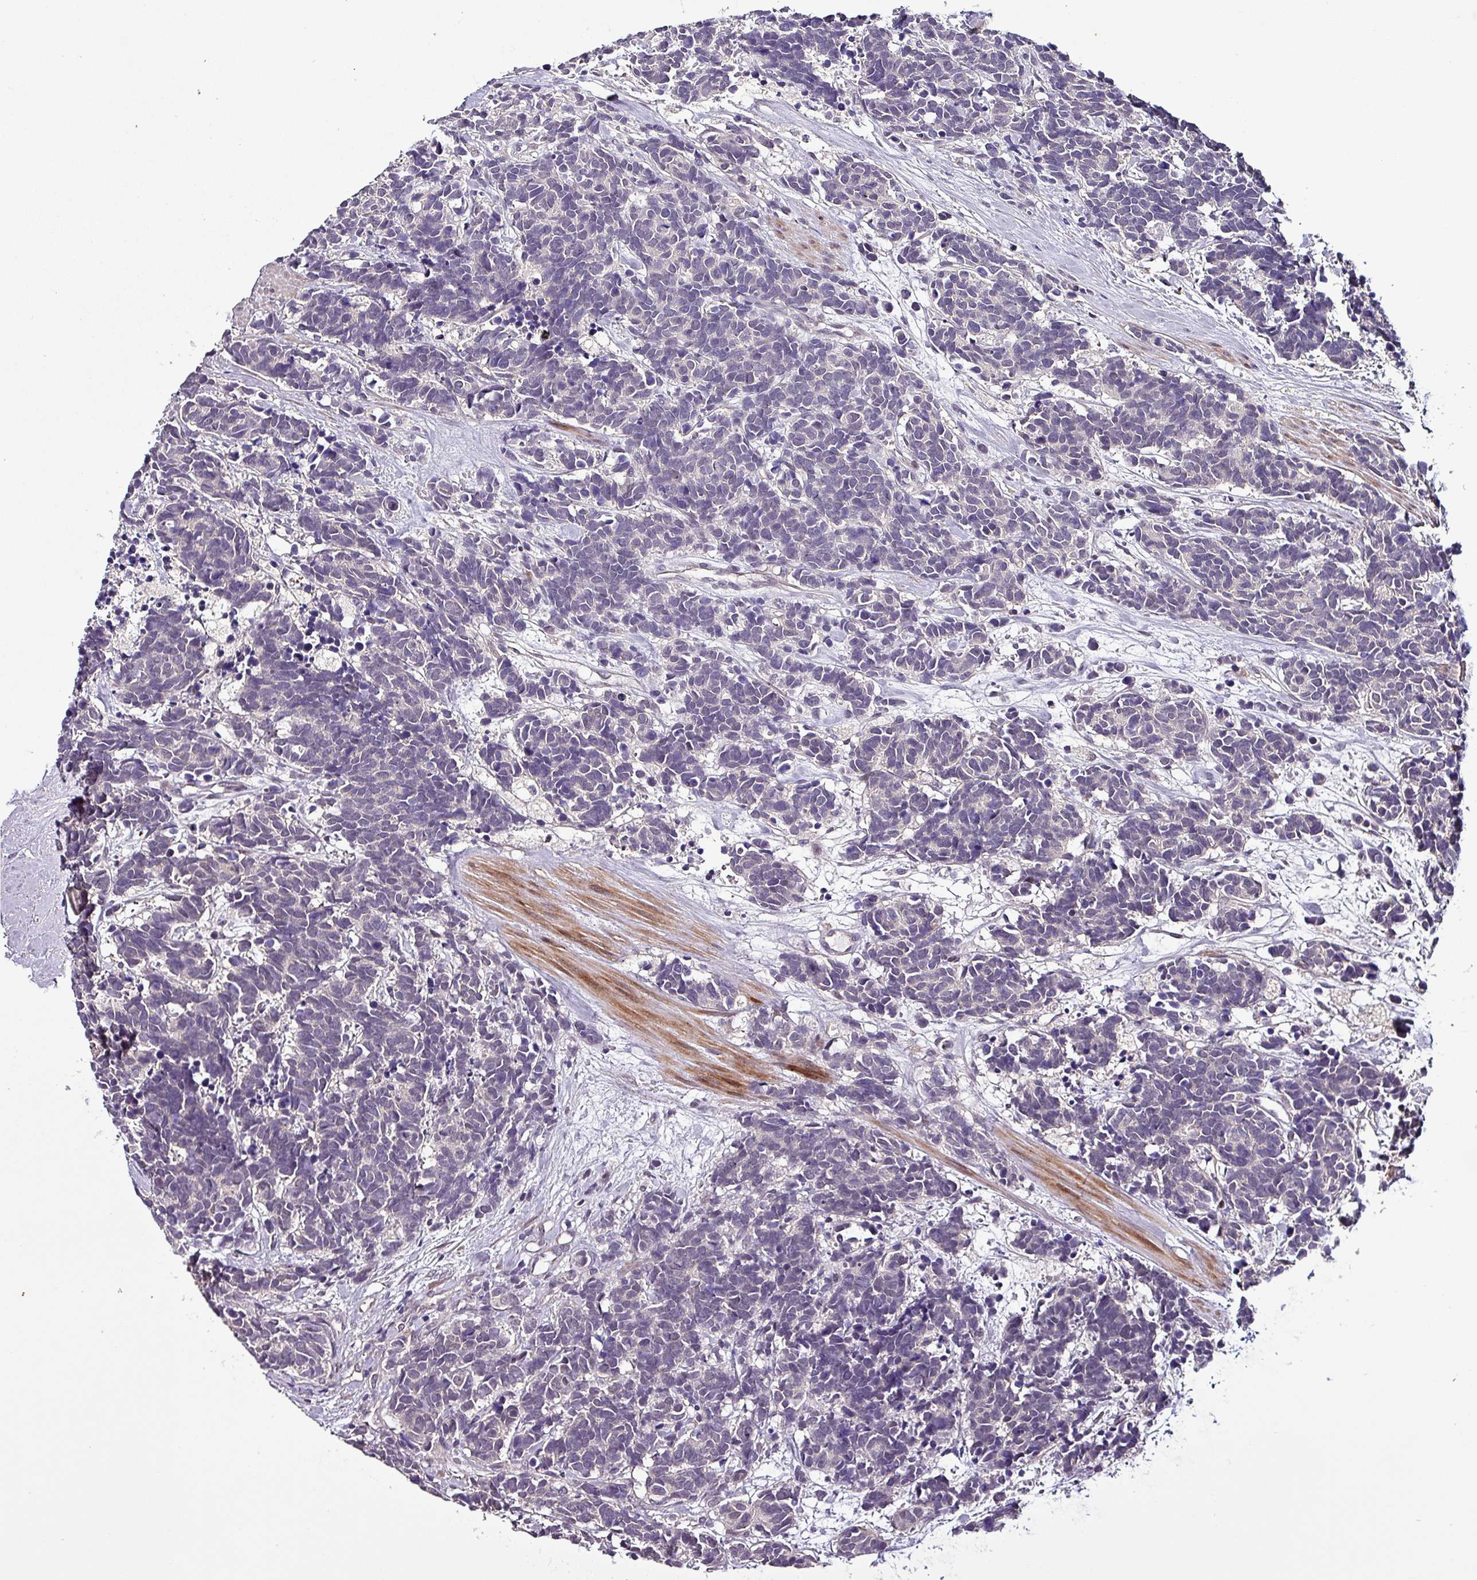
{"staining": {"intensity": "negative", "quantity": "none", "location": "none"}, "tissue": "carcinoid", "cell_type": "Tumor cells", "image_type": "cancer", "snomed": [{"axis": "morphology", "description": "Carcinoma, NOS"}, {"axis": "morphology", "description": "Carcinoid, malignant, NOS"}, {"axis": "topography", "description": "Prostate"}], "caption": "An image of carcinoid stained for a protein reveals no brown staining in tumor cells.", "gene": "GRAPL", "patient": {"sex": "male", "age": 57}}